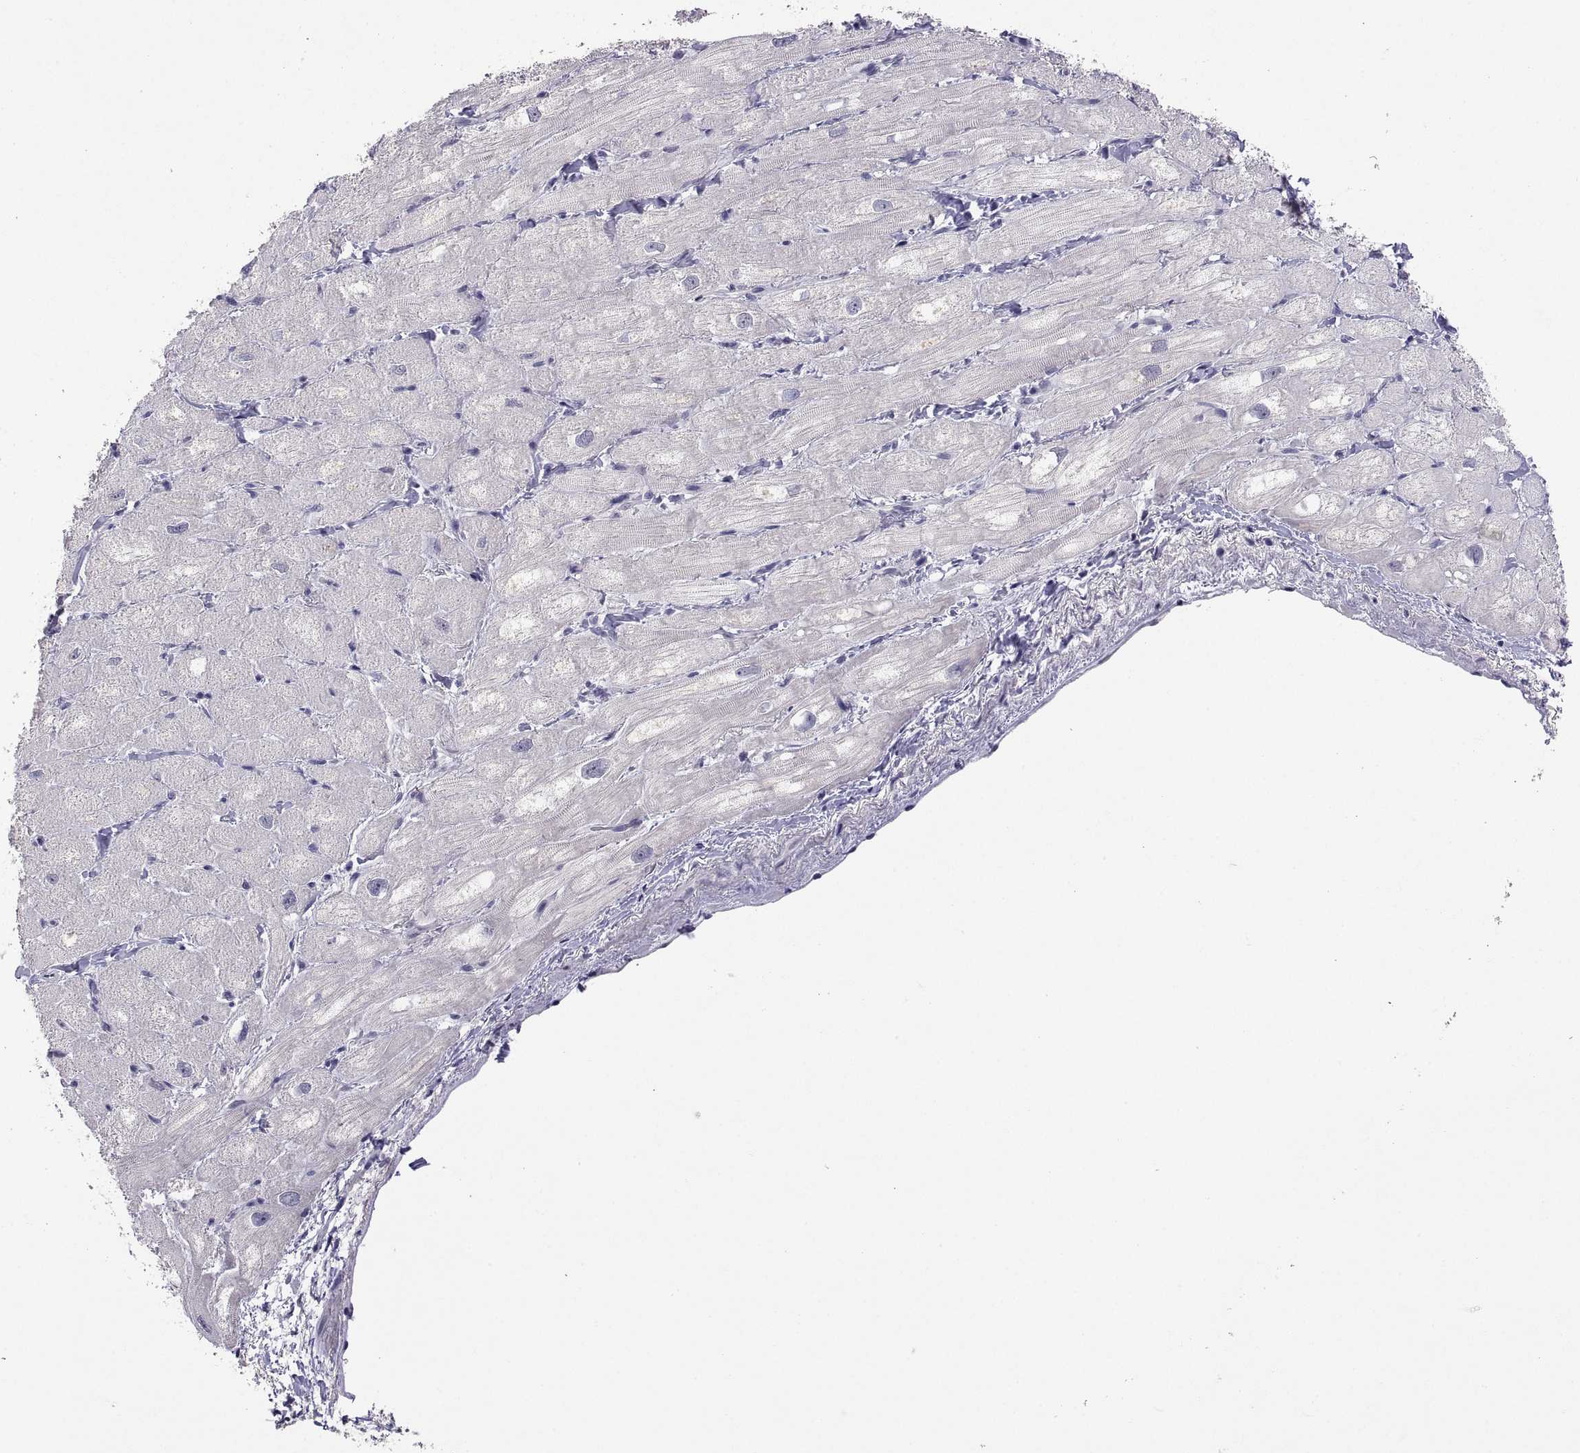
{"staining": {"intensity": "negative", "quantity": "none", "location": "none"}, "tissue": "heart muscle", "cell_type": "Cardiomyocytes", "image_type": "normal", "snomed": [{"axis": "morphology", "description": "Normal tissue, NOS"}, {"axis": "topography", "description": "Heart"}], "caption": "The immunohistochemistry histopathology image has no significant staining in cardiomyocytes of heart muscle. (DAB (3,3'-diaminobenzidine) immunohistochemistry (IHC) visualized using brightfield microscopy, high magnification).", "gene": "MS4A1", "patient": {"sex": "male", "age": 60}}